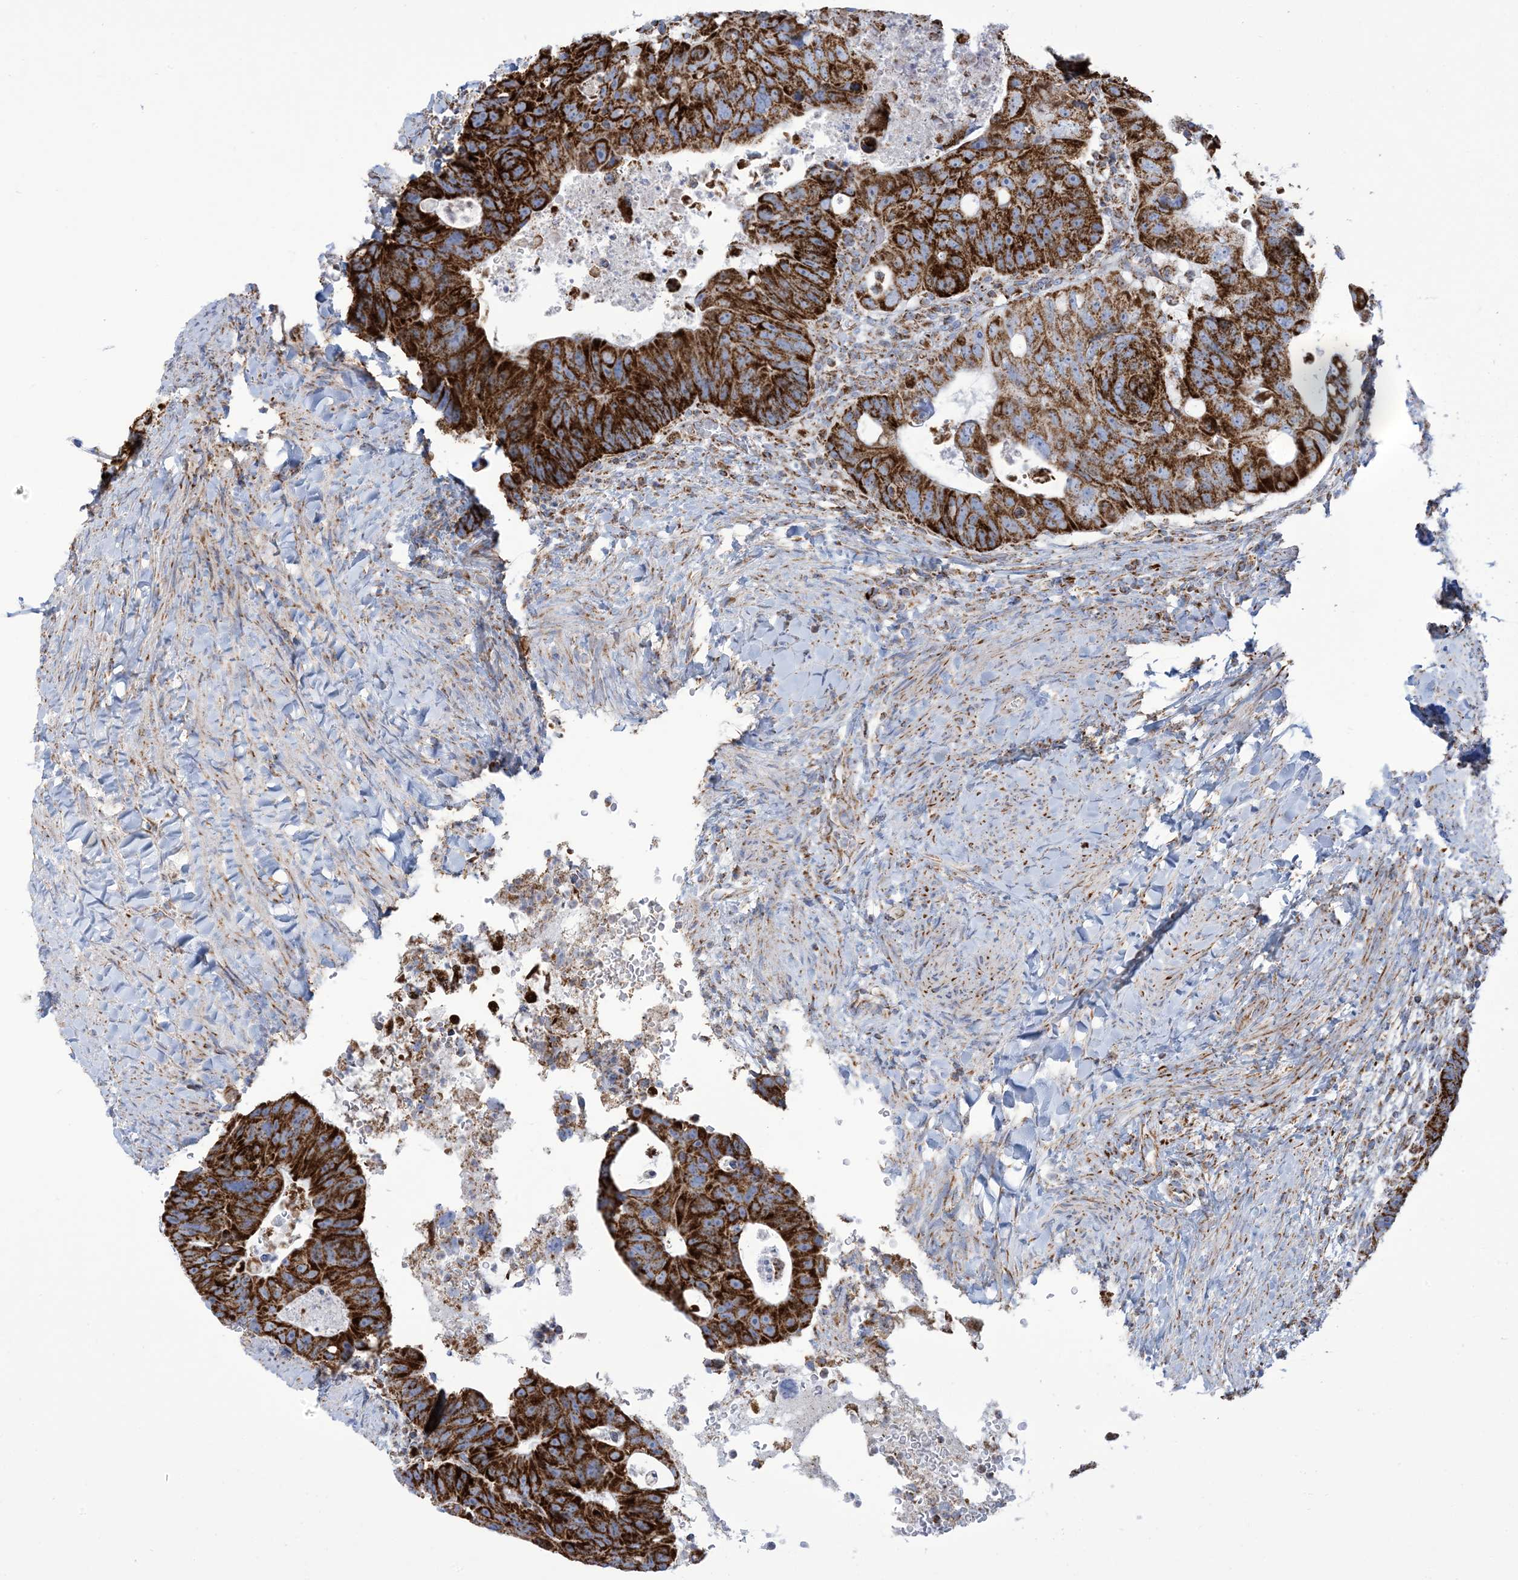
{"staining": {"intensity": "strong", "quantity": ">75%", "location": "cytoplasmic/membranous"}, "tissue": "colorectal cancer", "cell_type": "Tumor cells", "image_type": "cancer", "snomed": [{"axis": "morphology", "description": "Adenocarcinoma, NOS"}, {"axis": "topography", "description": "Rectum"}], "caption": "Tumor cells reveal high levels of strong cytoplasmic/membranous positivity in approximately >75% of cells in colorectal cancer. (brown staining indicates protein expression, while blue staining denotes nuclei).", "gene": "SAMM50", "patient": {"sex": "male", "age": 59}}